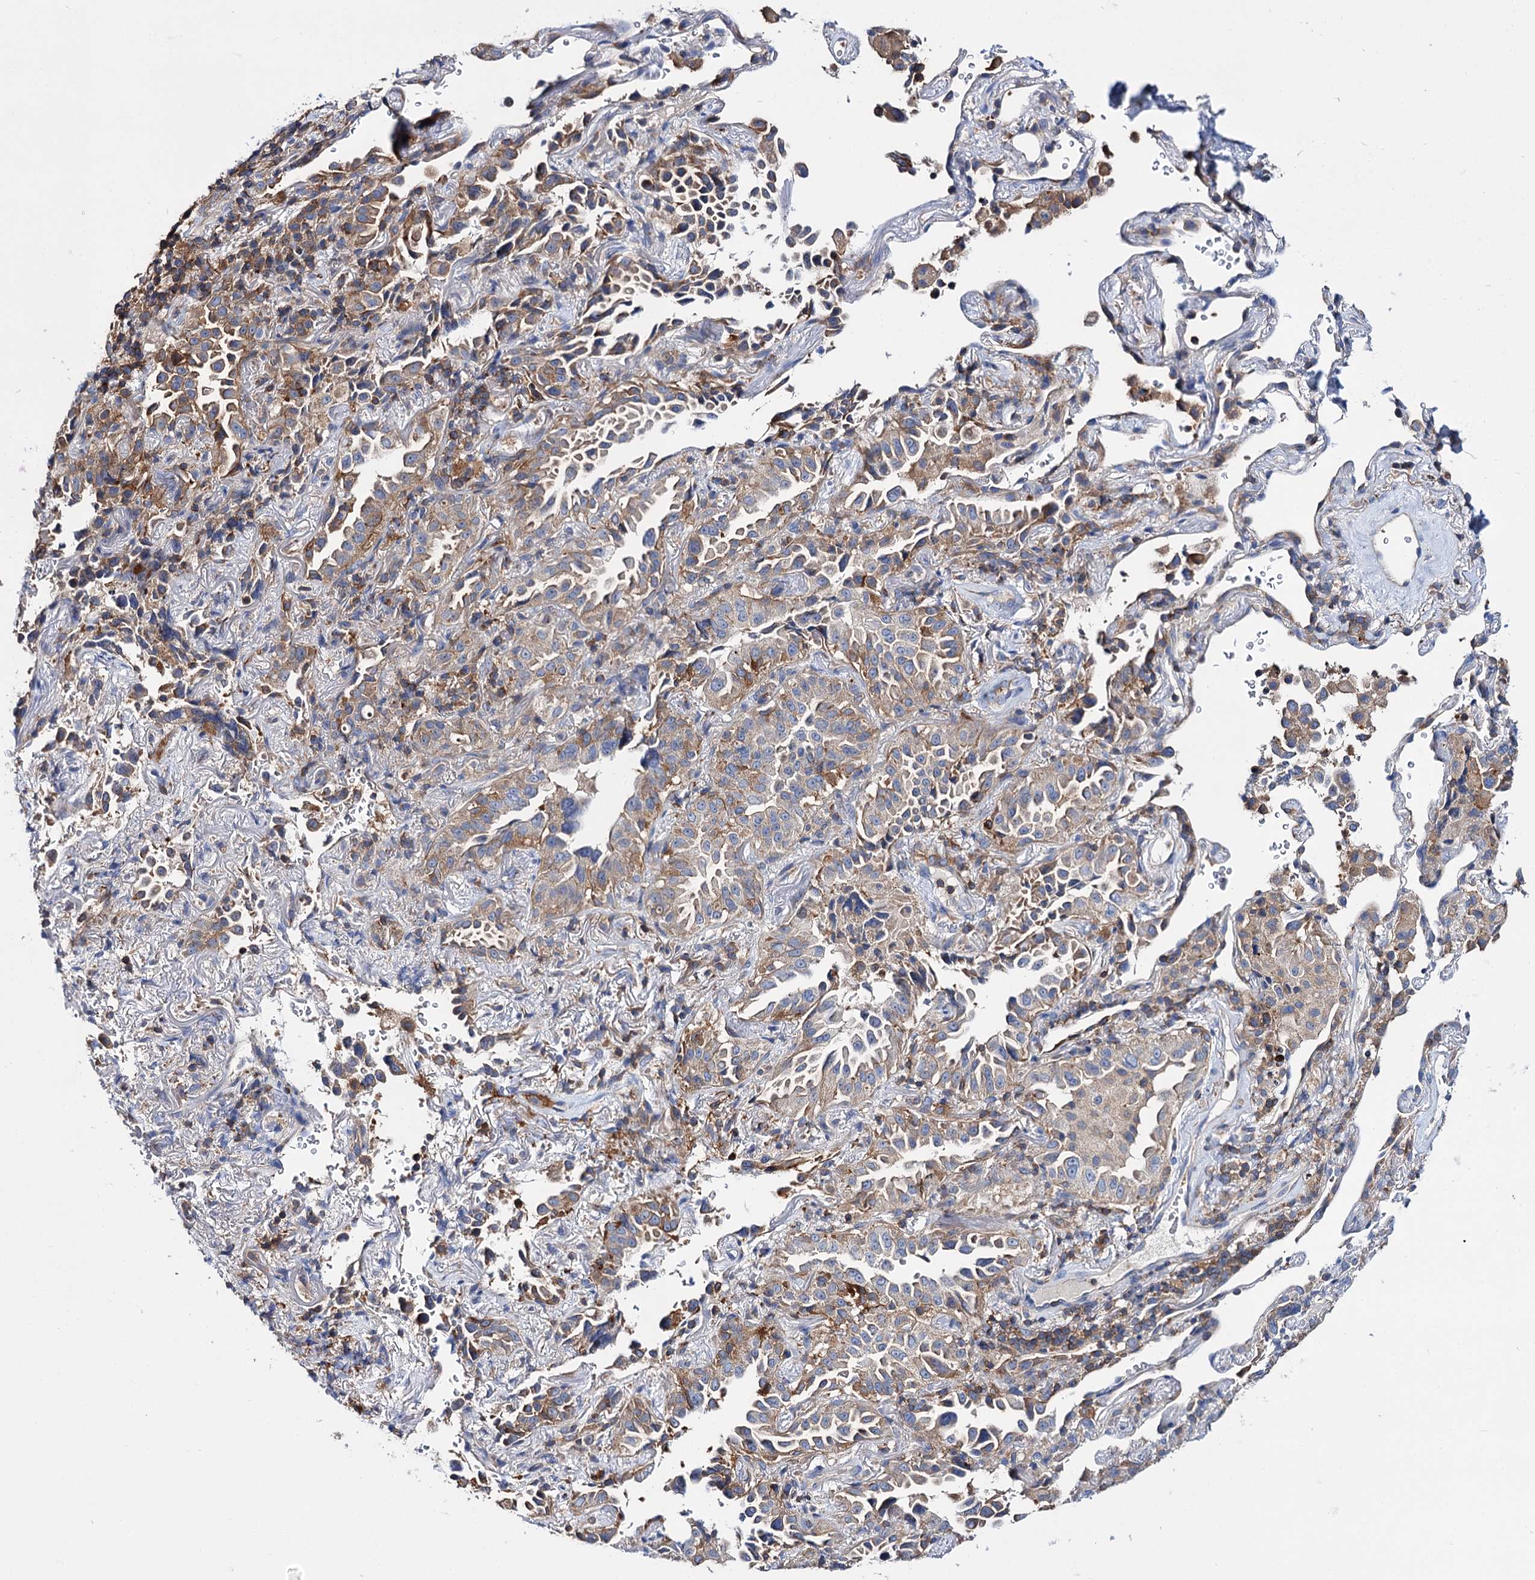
{"staining": {"intensity": "moderate", "quantity": ">75%", "location": "cytoplasmic/membranous"}, "tissue": "lung cancer", "cell_type": "Tumor cells", "image_type": "cancer", "snomed": [{"axis": "morphology", "description": "Adenocarcinoma, NOS"}, {"axis": "topography", "description": "Lung"}], "caption": "Protein staining displays moderate cytoplasmic/membranous staining in approximately >75% of tumor cells in lung cancer. Using DAB (brown) and hematoxylin (blue) stains, captured at high magnification using brightfield microscopy.", "gene": "UBASH3B", "patient": {"sex": "female", "age": 69}}